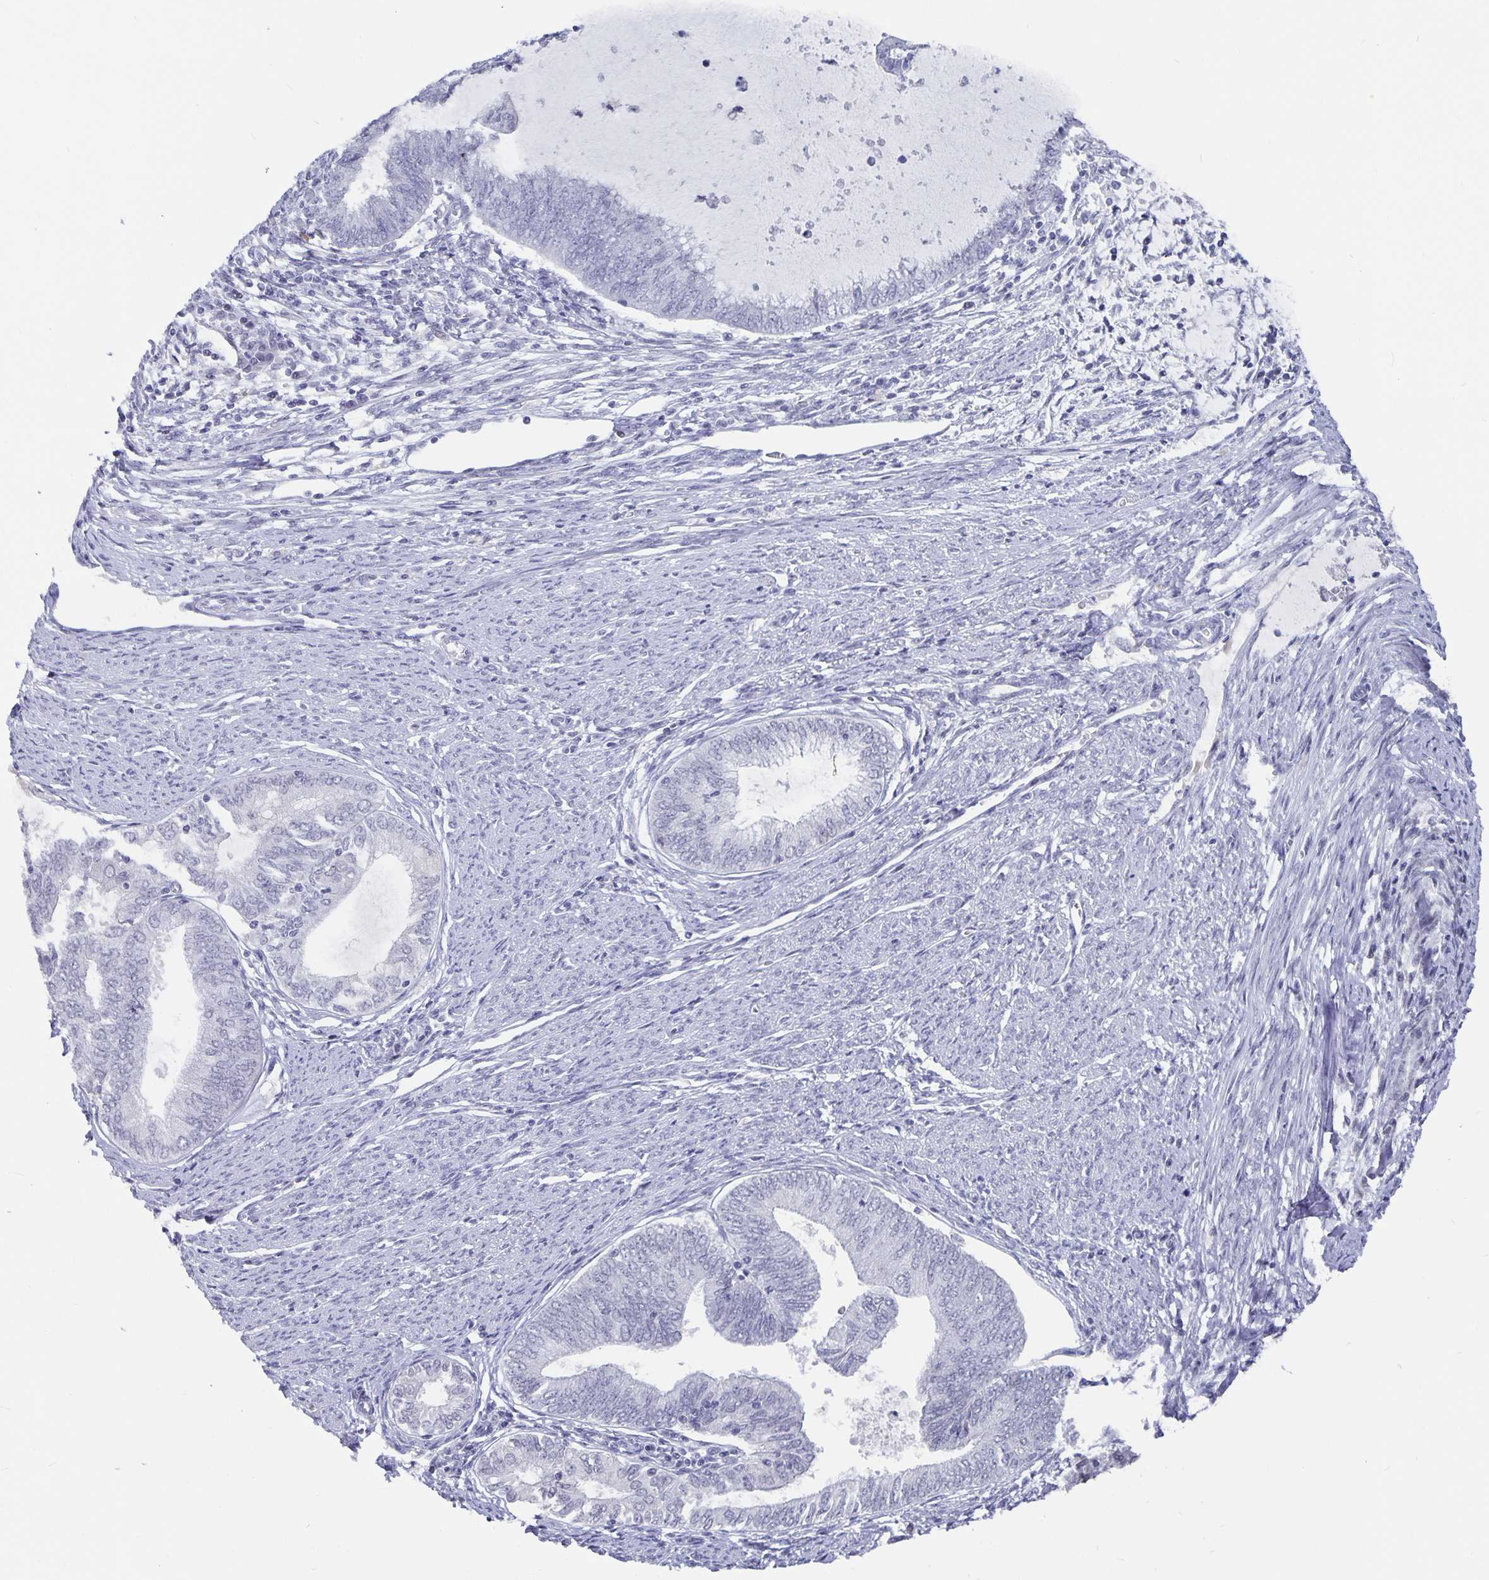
{"staining": {"intensity": "negative", "quantity": "none", "location": "none"}, "tissue": "endometrial cancer", "cell_type": "Tumor cells", "image_type": "cancer", "snomed": [{"axis": "morphology", "description": "Adenocarcinoma, NOS"}, {"axis": "topography", "description": "Endometrium"}], "caption": "Endometrial adenocarcinoma was stained to show a protein in brown. There is no significant positivity in tumor cells.", "gene": "OLIG2", "patient": {"sex": "female", "age": 79}}